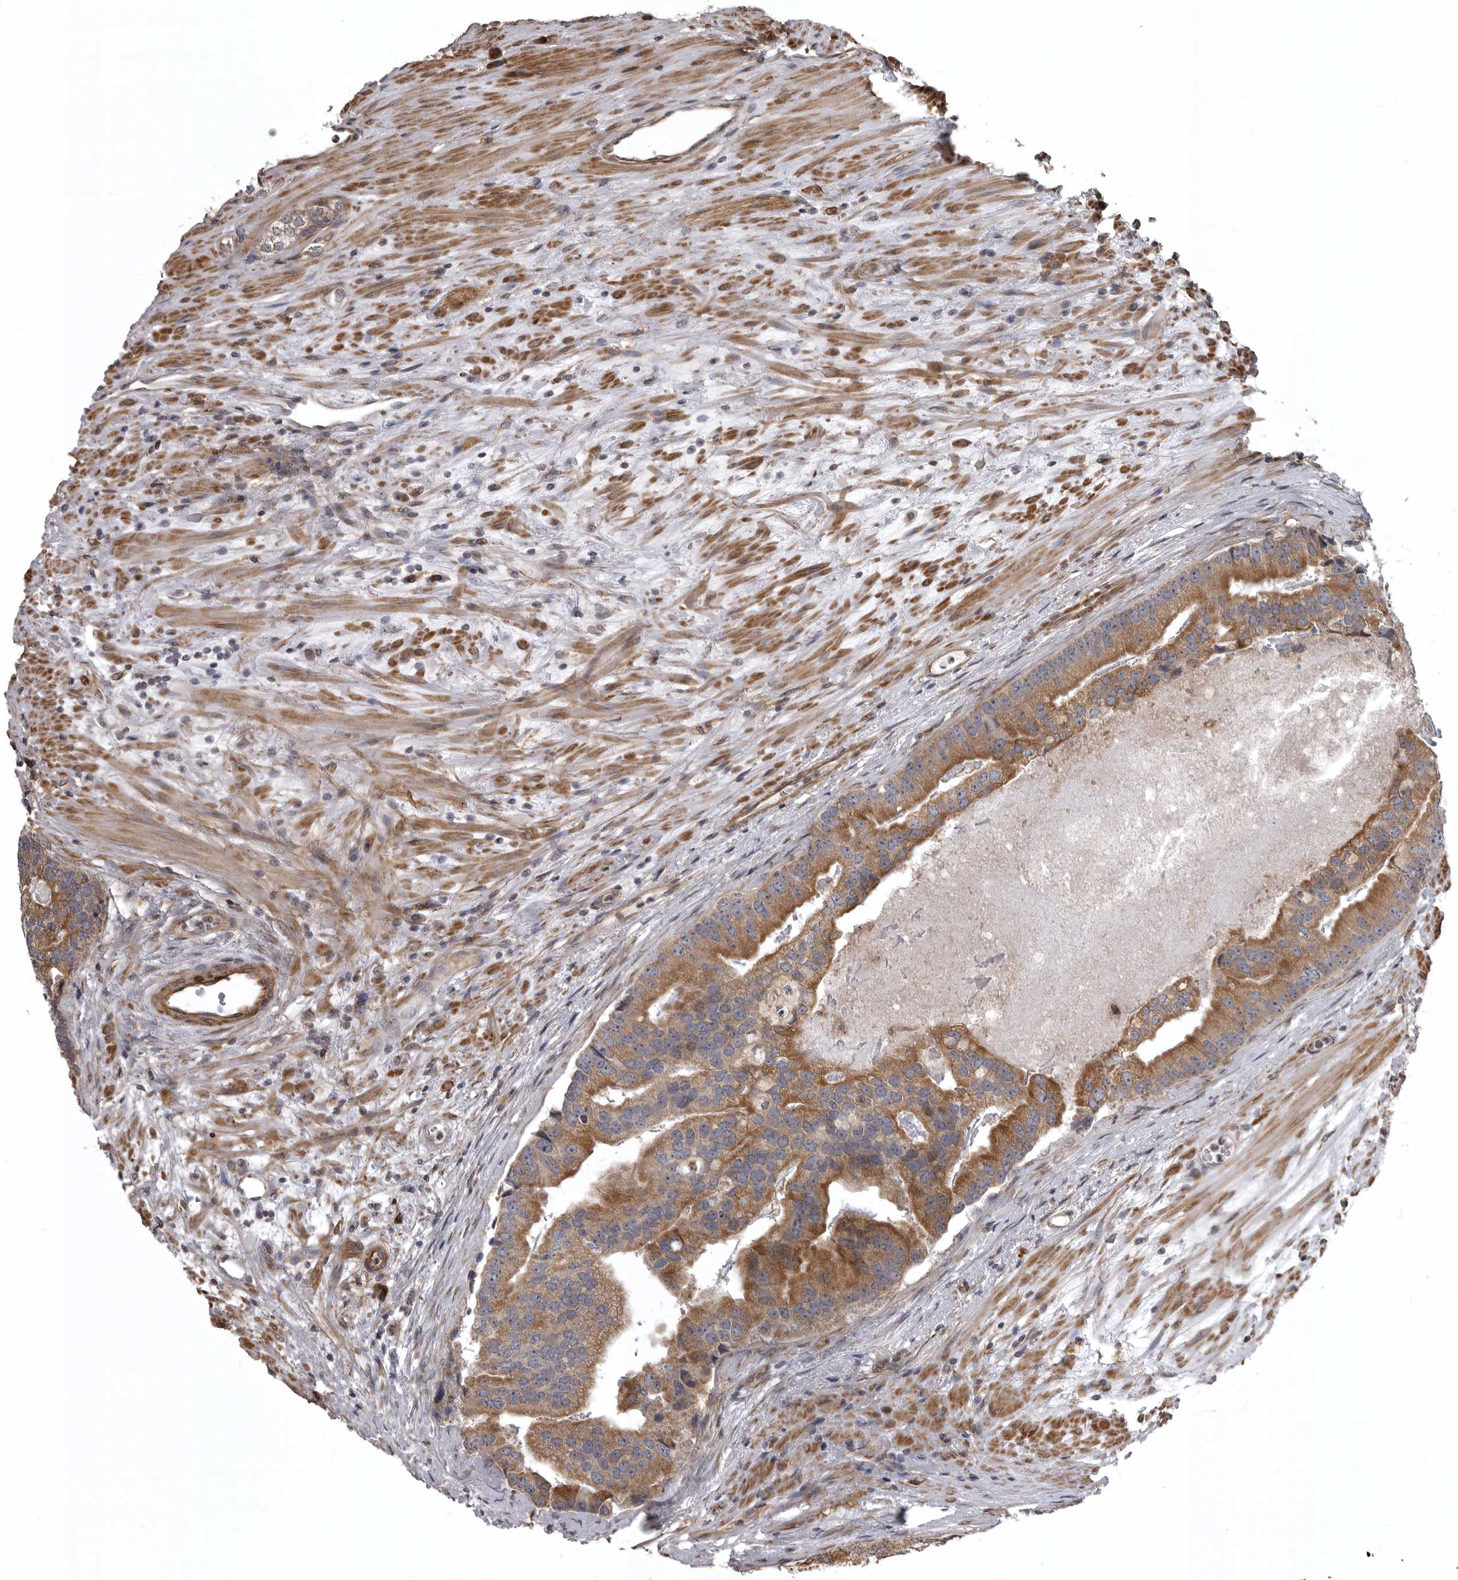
{"staining": {"intensity": "moderate", "quantity": ">75%", "location": "cytoplasmic/membranous"}, "tissue": "prostate cancer", "cell_type": "Tumor cells", "image_type": "cancer", "snomed": [{"axis": "morphology", "description": "Adenocarcinoma, High grade"}, {"axis": "topography", "description": "Prostate"}], "caption": "A medium amount of moderate cytoplasmic/membranous staining is identified in about >75% of tumor cells in high-grade adenocarcinoma (prostate) tissue. (brown staining indicates protein expression, while blue staining denotes nuclei).", "gene": "ZNRF1", "patient": {"sex": "male", "age": 70}}